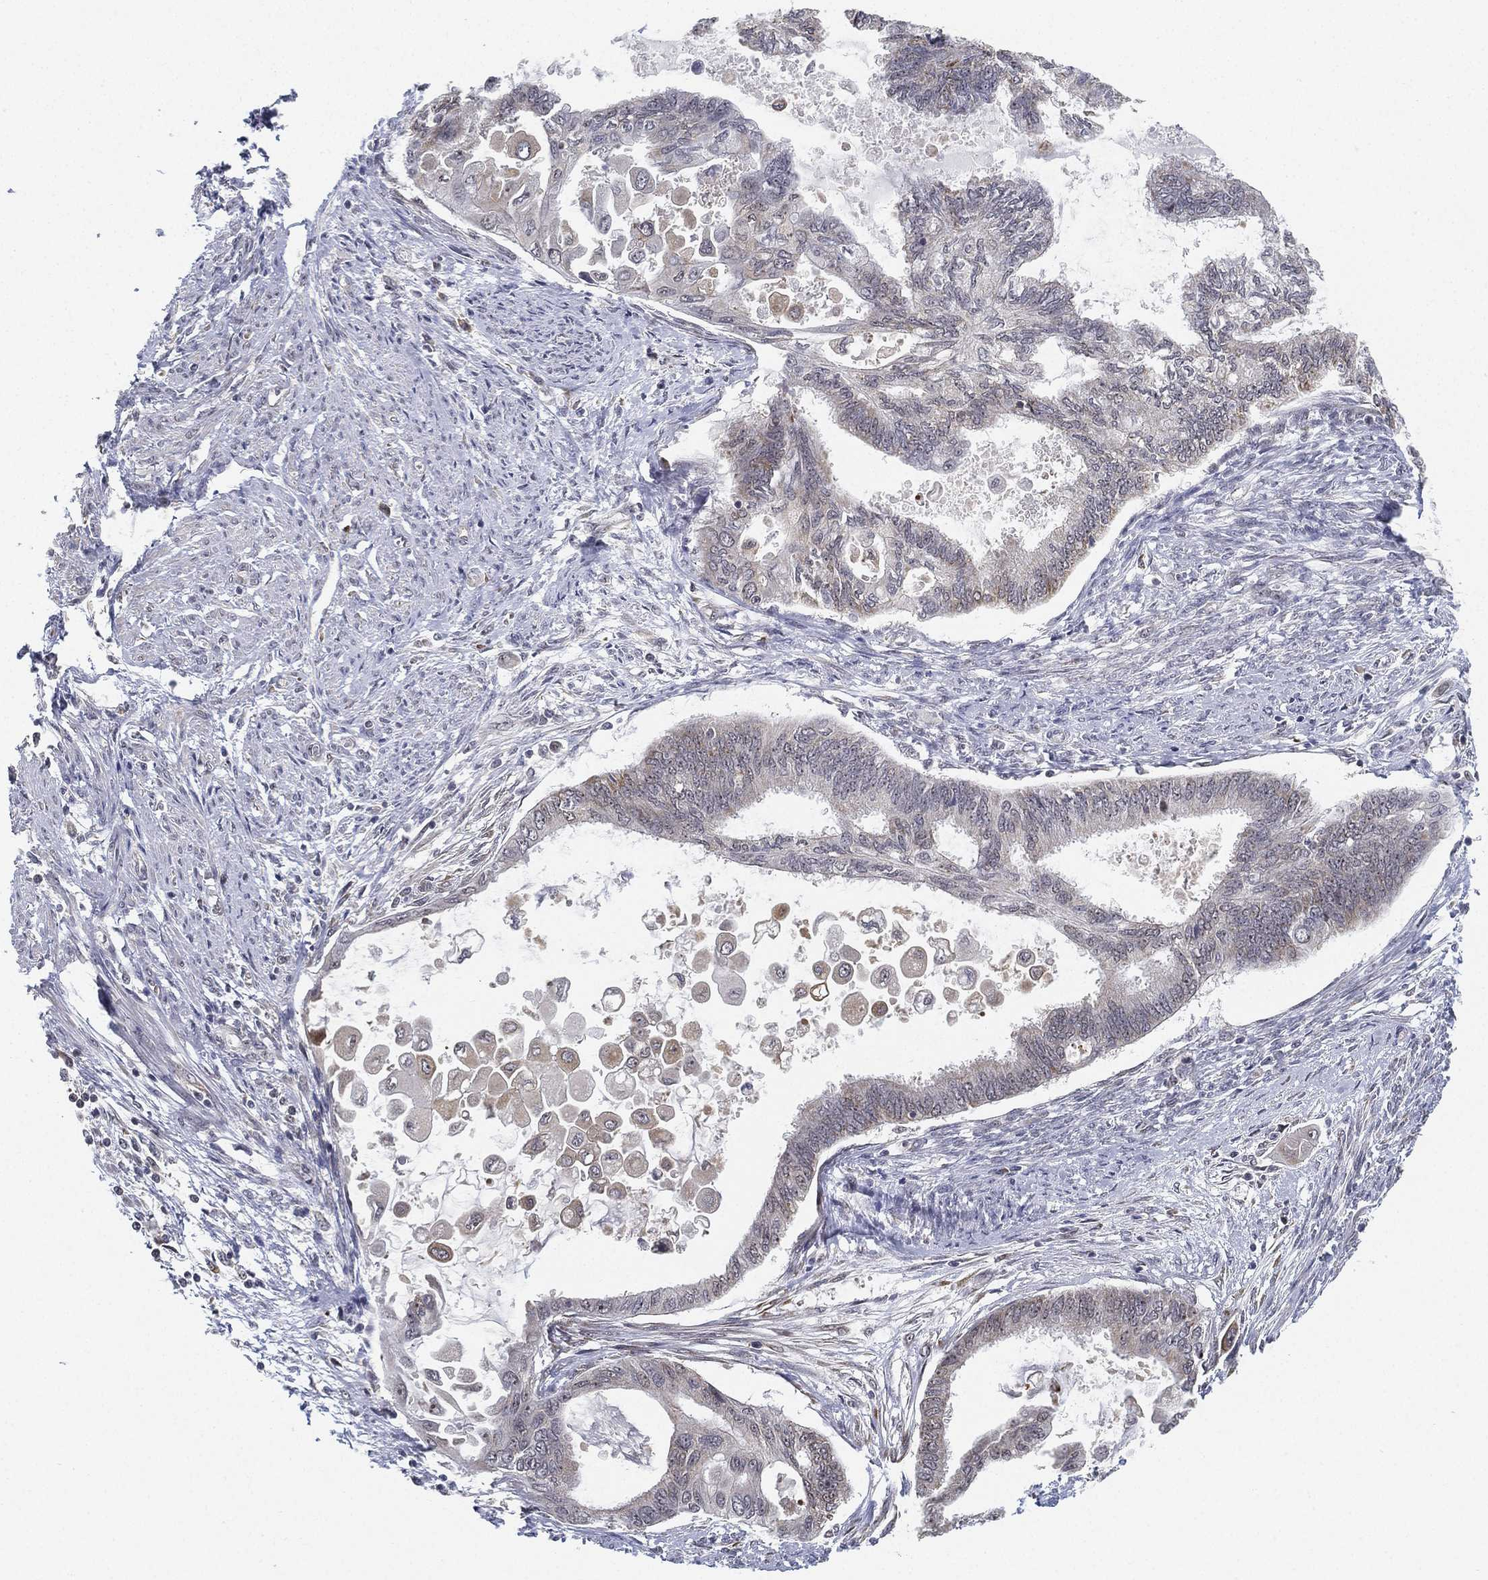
{"staining": {"intensity": "weak", "quantity": "<25%", "location": "cytoplasmic/membranous"}, "tissue": "endometrial cancer", "cell_type": "Tumor cells", "image_type": "cancer", "snomed": [{"axis": "morphology", "description": "Adenocarcinoma, NOS"}, {"axis": "topography", "description": "Endometrium"}], "caption": "This is an IHC photomicrograph of human endometrial adenocarcinoma. There is no expression in tumor cells.", "gene": "PPP1R16B", "patient": {"sex": "female", "age": 86}}